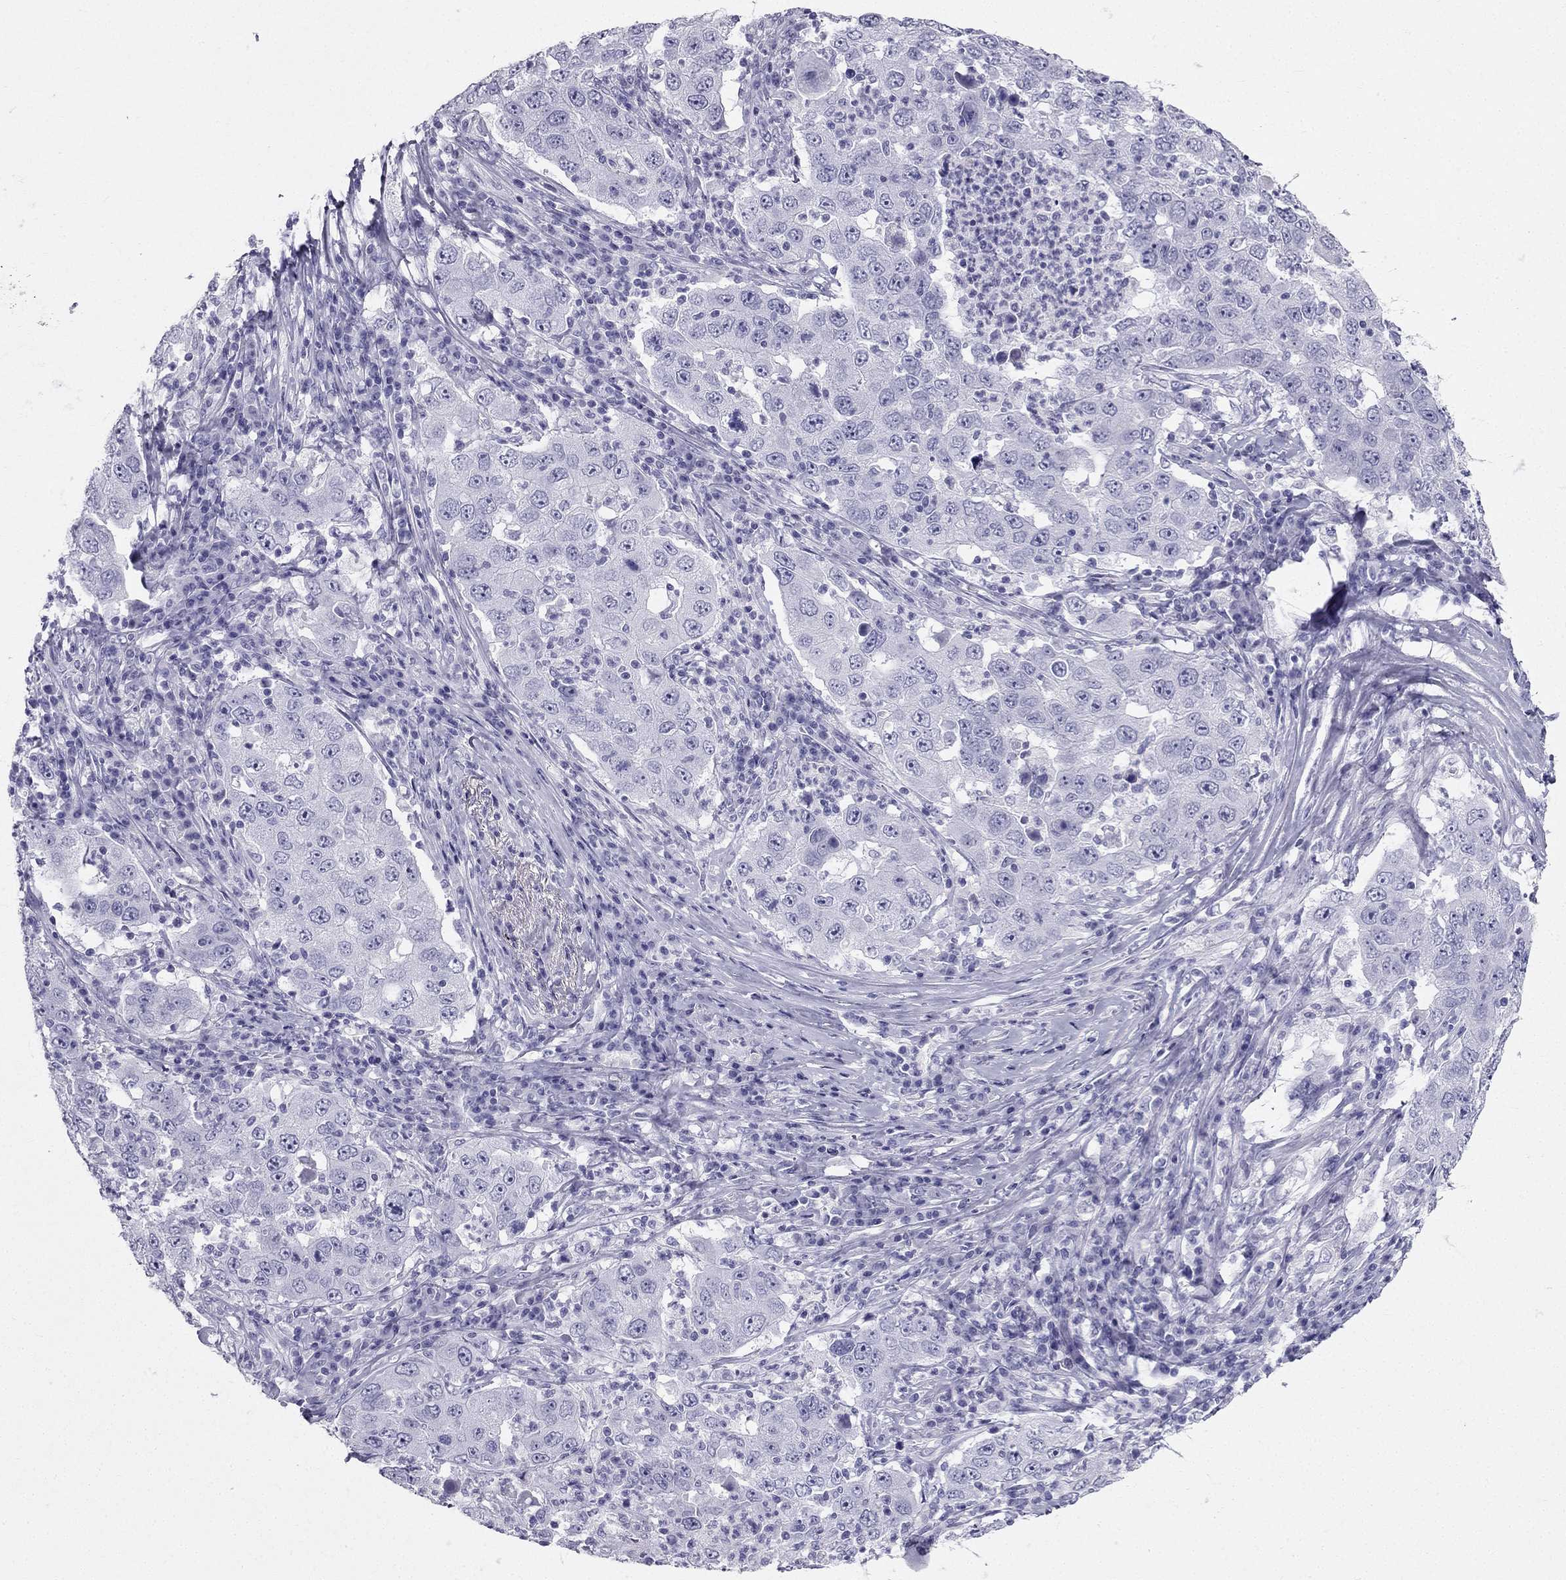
{"staining": {"intensity": "negative", "quantity": "none", "location": "none"}, "tissue": "lung cancer", "cell_type": "Tumor cells", "image_type": "cancer", "snomed": [{"axis": "morphology", "description": "Adenocarcinoma, NOS"}, {"axis": "topography", "description": "Lung"}], "caption": "This is a photomicrograph of IHC staining of adenocarcinoma (lung), which shows no positivity in tumor cells. The staining was performed using DAB (3,3'-diaminobenzidine) to visualize the protein expression in brown, while the nuclei were stained in blue with hematoxylin (Magnification: 20x).", "gene": "TFF3", "patient": {"sex": "male", "age": 73}}